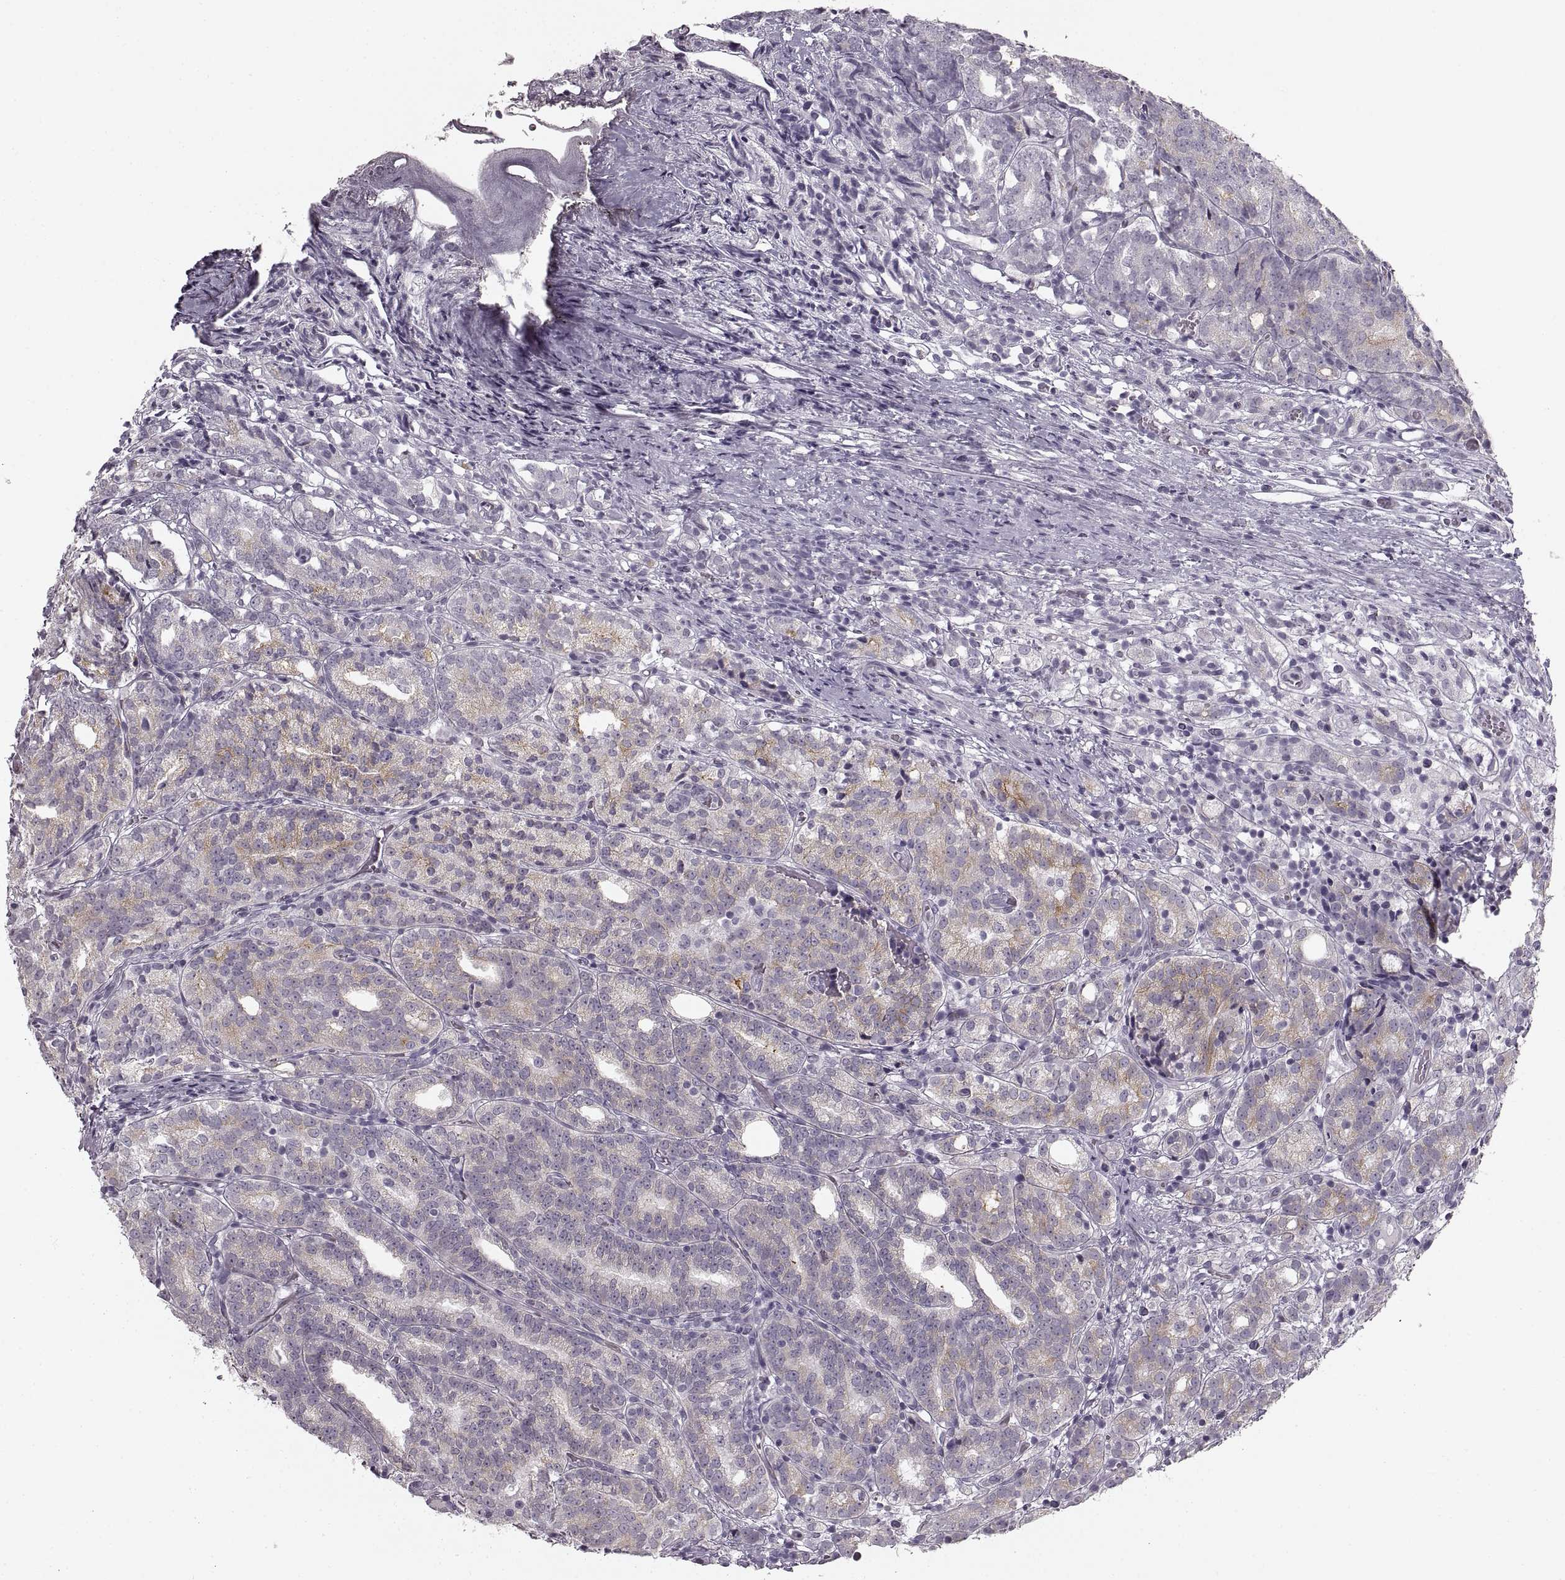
{"staining": {"intensity": "weak", "quantity": "<25%", "location": "cytoplasmic/membranous"}, "tissue": "prostate cancer", "cell_type": "Tumor cells", "image_type": "cancer", "snomed": [{"axis": "morphology", "description": "Adenocarcinoma, High grade"}, {"axis": "topography", "description": "Prostate"}], "caption": "DAB (3,3'-diaminobenzidine) immunohistochemical staining of human high-grade adenocarcinoma (prostate) shows no significant positivity in tumor cells.", "gene": "CNTN1", "patient": {"sex": "male", "age": 53}}